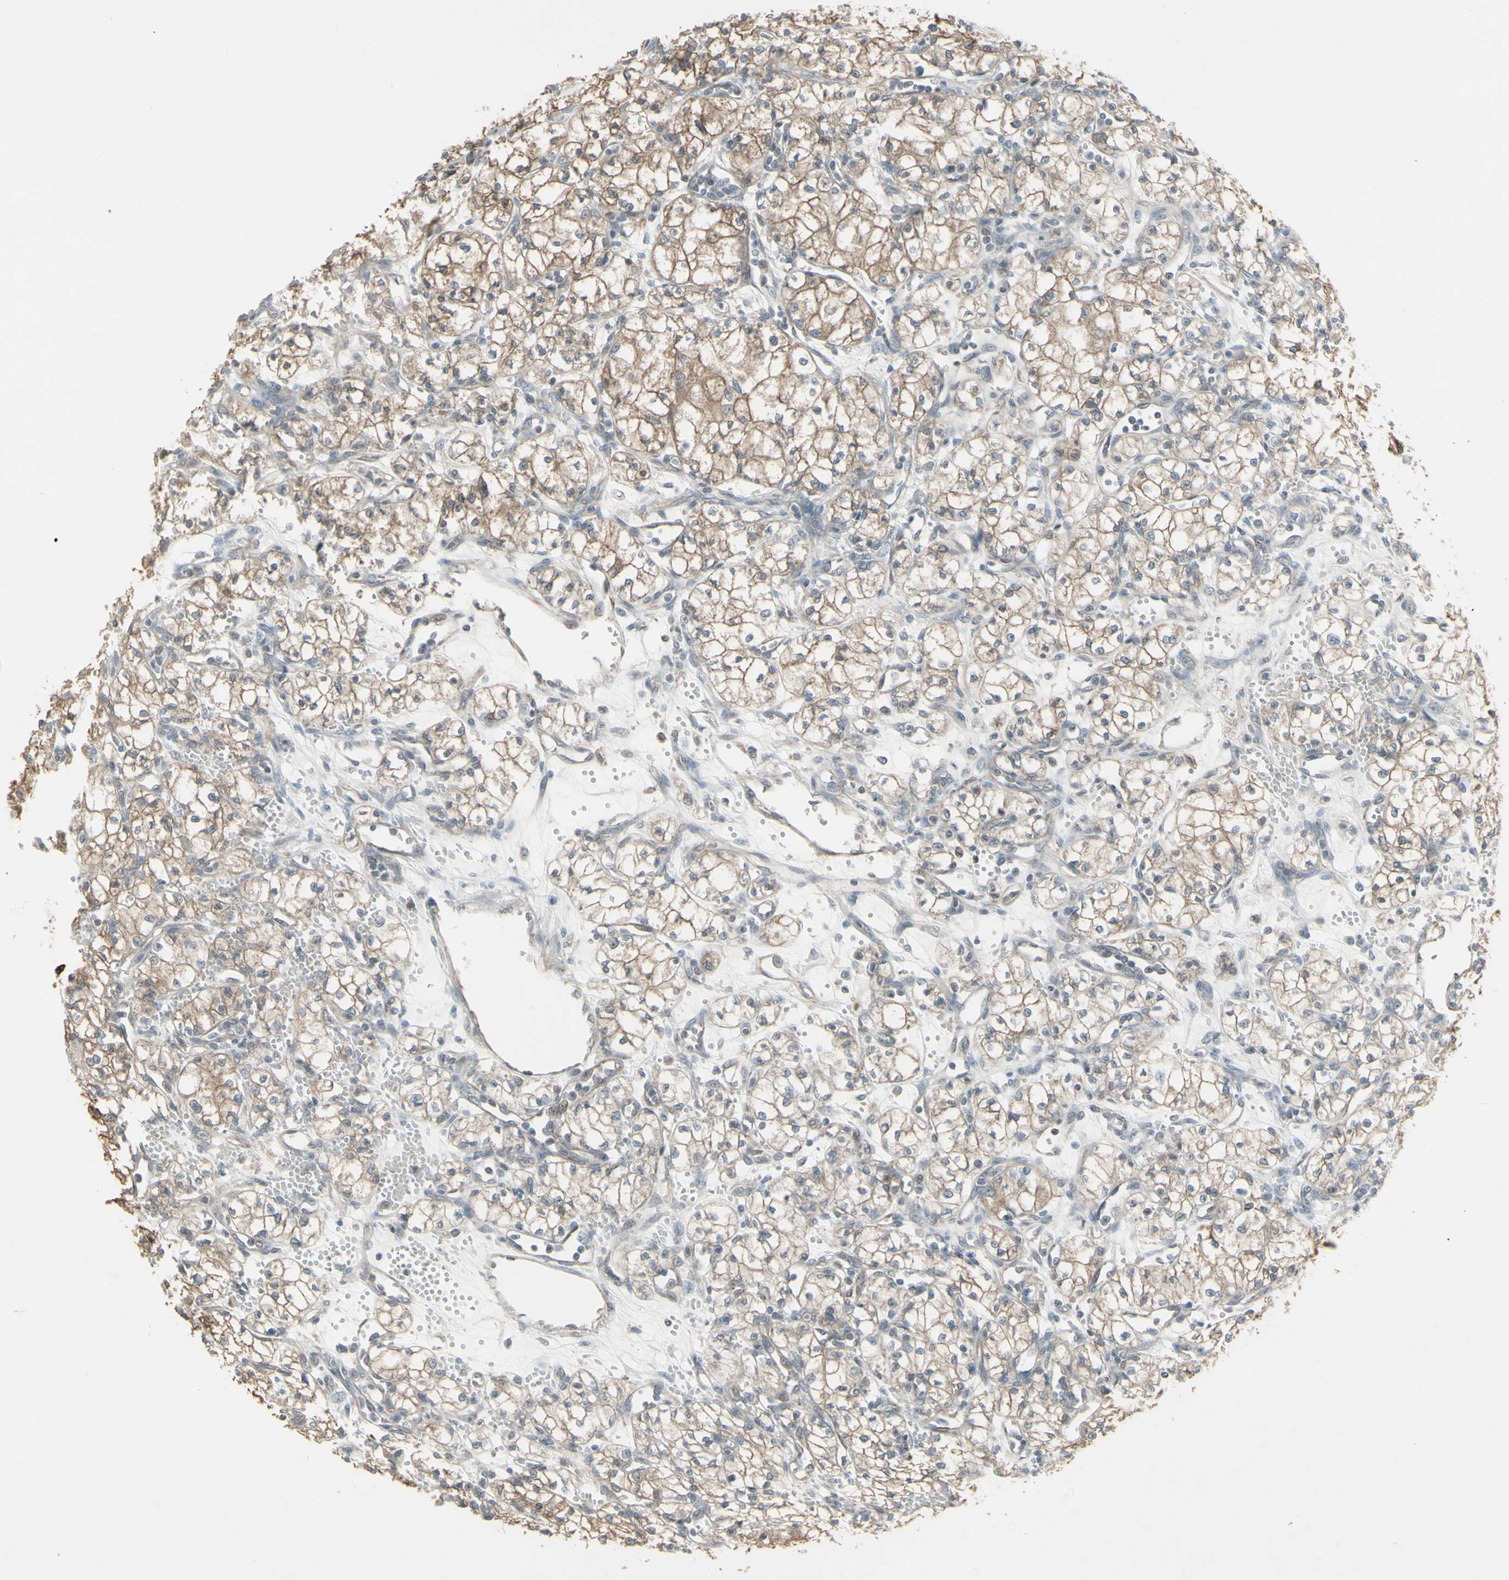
{"staining": {"intensity": "moderate", "quantity": ">75%", "location": "cytoplasmic/membranous"}, "tissue": "renal cancer", "cell_type": "Tumor cells", "image_type": "cancer", "snomed": [{"axis": "morphology", "description": "Normal tissue, NOS"}, {"axis": "morphology", "description": "Adenocarcinoma, NOS"}, {"axis": "topography", "description": "Kidney"}], "caption": "Renal cancer (adenocarcinoma) tissue displays moderate cytoplasmic/membranous positivity in about >75% of tumor cells, visualized by immunohistochemistry. The protein of interest is shown in brown color, while the nuclei are stained blue.", "gene": "FXYD3", "patient": {"sex": "male", "age": 59}}